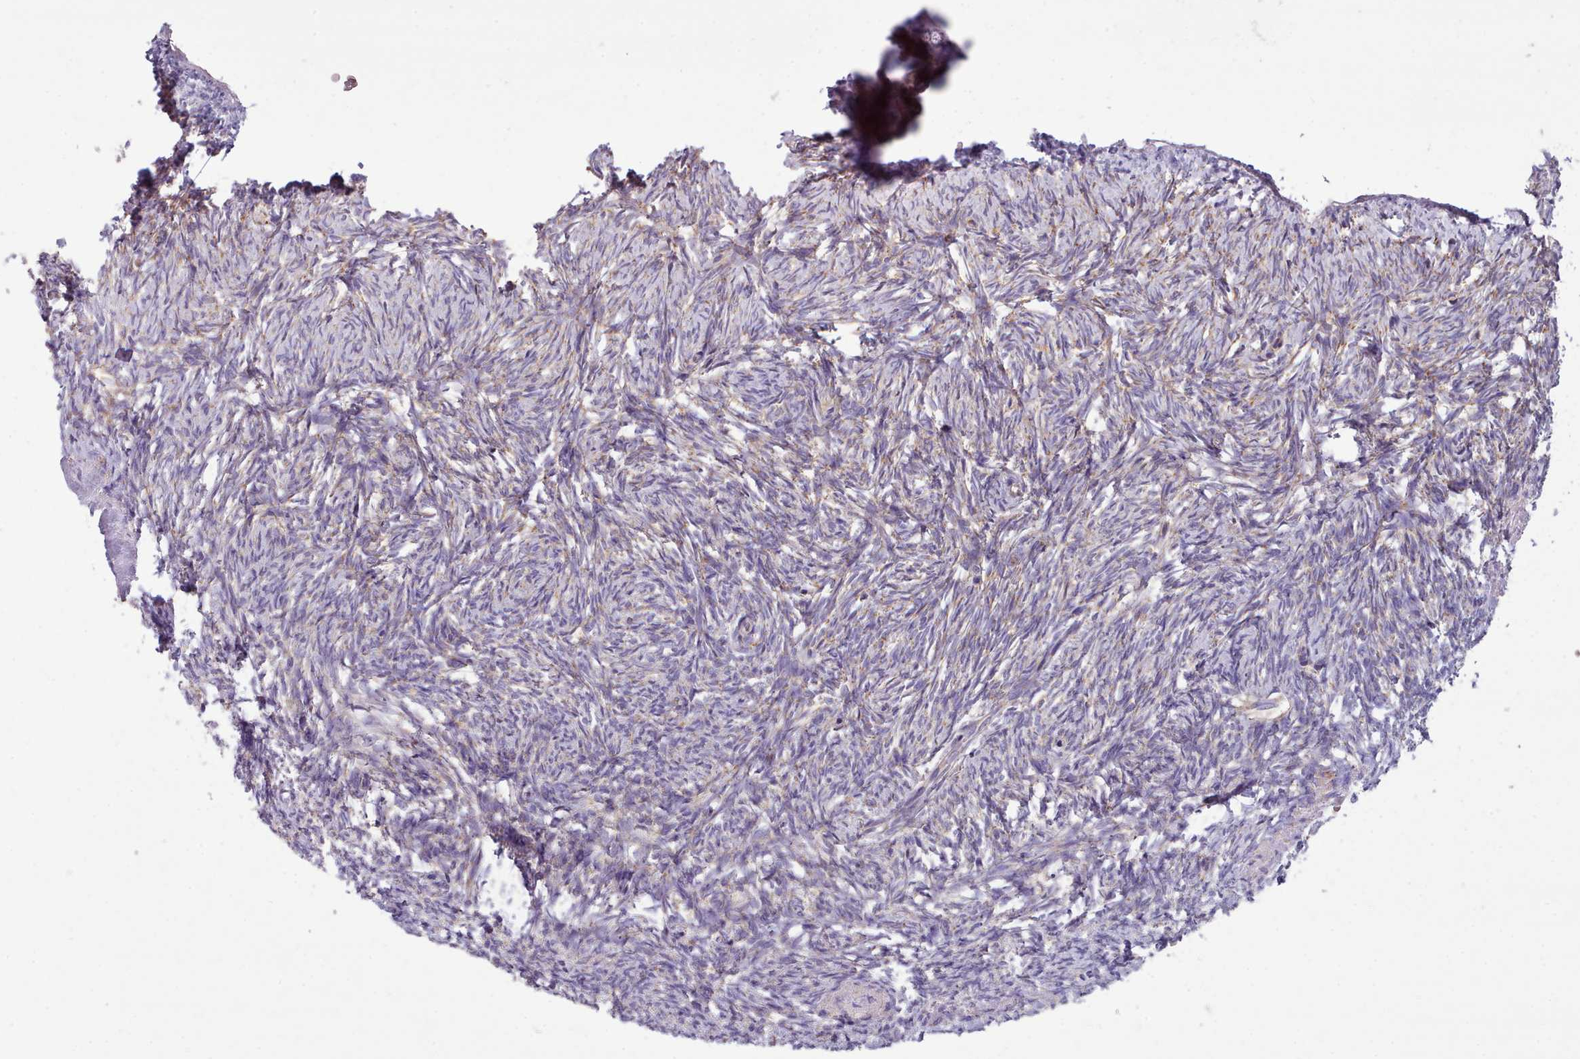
{"staining": {"intensity": "moderate", "quantity": "<25%", "location": "cytoplasmic/membranous"}, "tissue": "ovary", "cell_type": "Ovarian stroma cells", "image_type": "normal", "snomed": [{"axis": "morphology", "description": "Normal tissue, NOS"}, {"axis": "topography", "description": "Ovary"}], "caption": "Immunohistochemistry photomicrograph of unremarkable ovary: ovary stained using immunohistochemistry (IHC) demonstrates low levels of moderate protein expression localized specifically in the cytoplasmic/membranous of ovarian stroma cells, appearing as a cytoplasmic/membranous brown color.", "gene": "SRP54", "patient": {"sex": "female", "age": 51}}